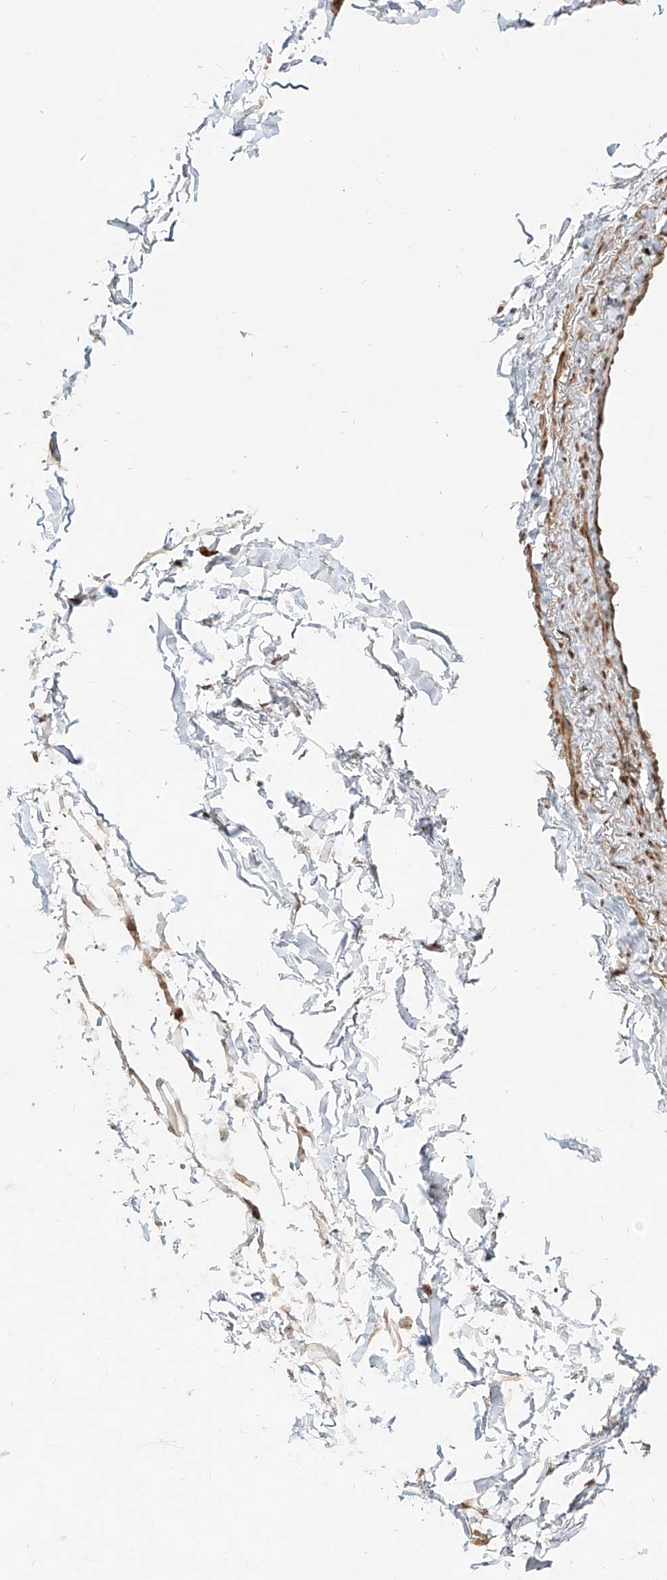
{"staining": {"intensity": "negative", "quantity": "none", "location": "none"}, "tissue": "adipose tissue", "cell_type": "Adipocytes", "image_type": "normal", "snomed": [{"axis": "morphology", "description": "Normal tissue, NOS"}, {"axis": "topography", "description": "Cartilage tissue"}, {"axis": "topography", "description": "Bronchus"}], "caption": "Immunohistochemical staining of unremarkable human adipose tissue demonstrates no significant positivity in adipocytes. (Immunohistochemistry, brightfield microscopy, high magnification).", "gene": "ZNF710", "patient": {"sex": "female", "age": 73}}